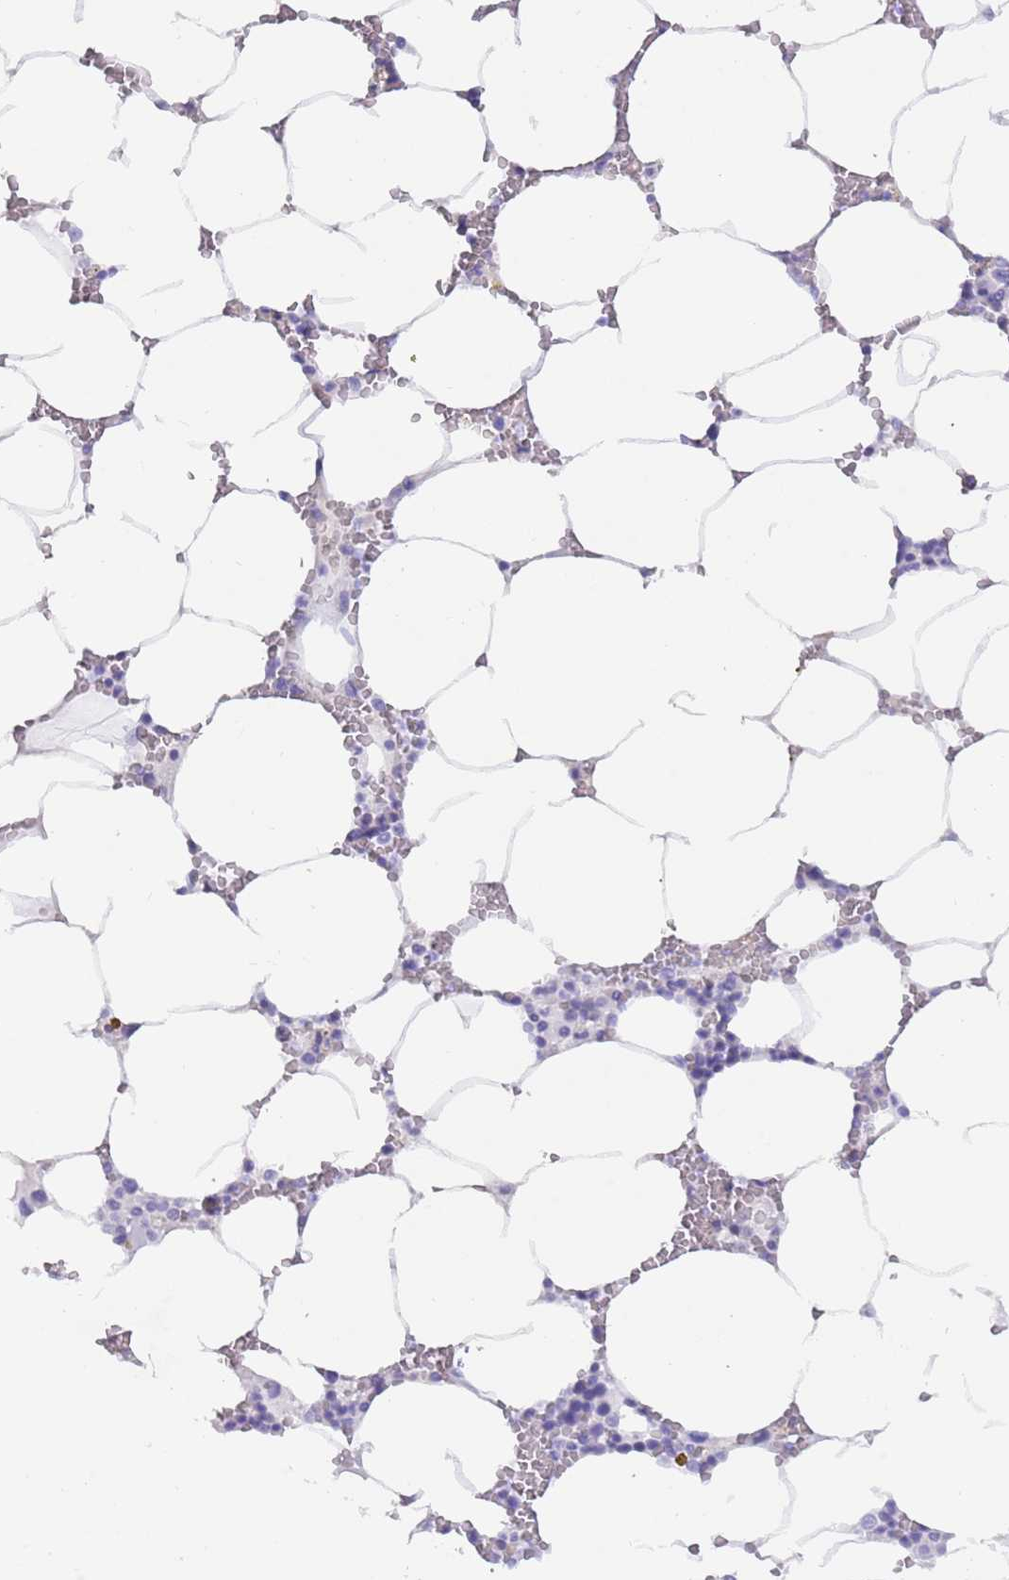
{"staining": {"intensity": "negative", "quantity": "none", "location": "none"}, "tissue": "bone marrow", "cell_type": "Hematopoietic cells", "image_type": "normal", "snomed": [{"axis": "morphology", "description": "Normal tissue, NOS"}, {"axis": "topography", "description": "Bone marrow"}], "caption": "Unremarkable bone marrow was stained to show a protein in brown. There is no significant expression in hematopoietic cells. (Immunohistochemistry, brightfield microscopy, high magnification).", "gene": "MYADML2", "patient": {"sex": "male", "age": 70}}